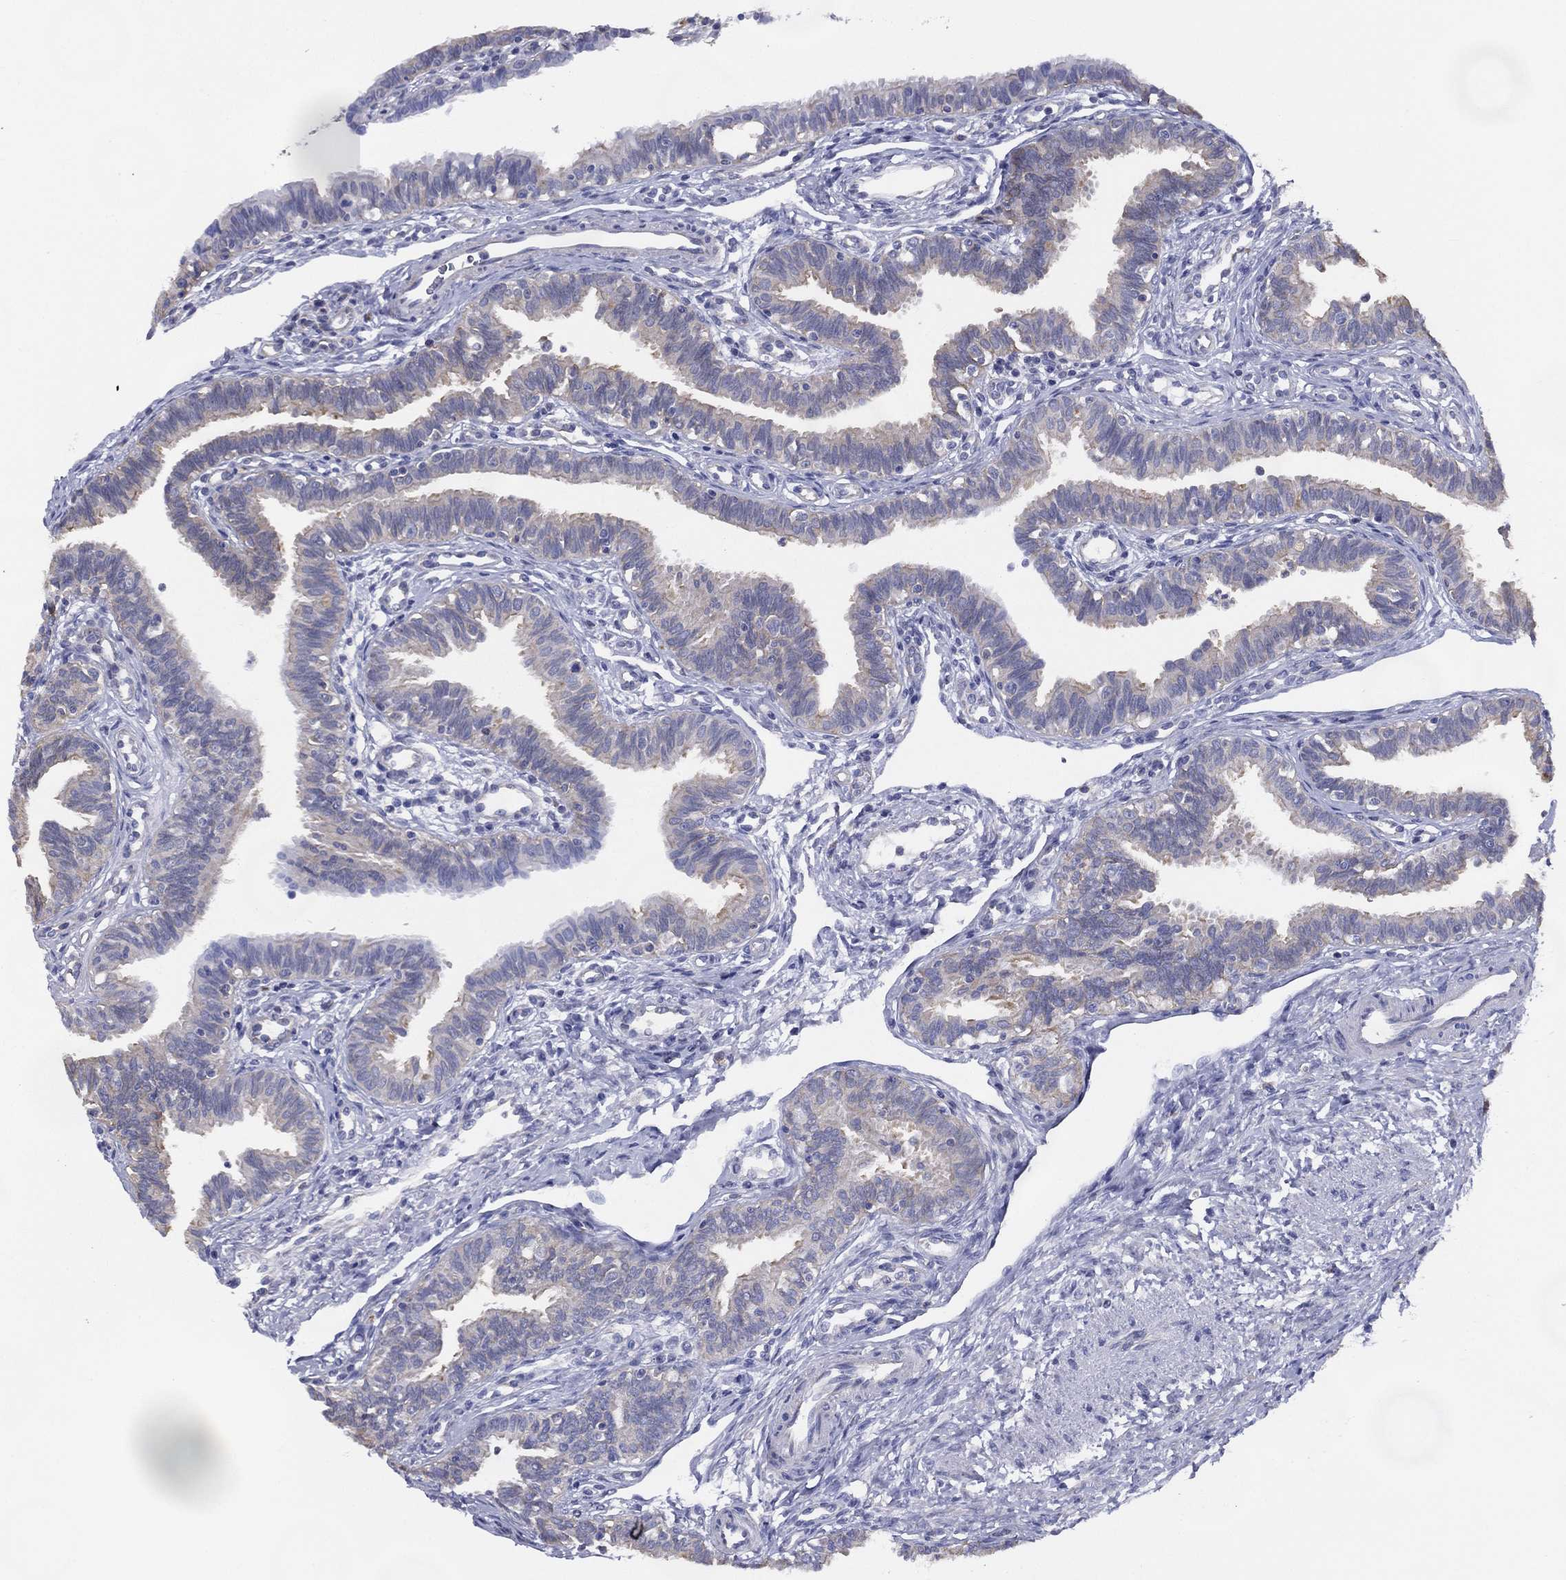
{"staining": {"intensity": "weak", "quantity": "<25%", "location": "cytoplasmic/membranous"}, "tissue": "fallopian tube", "cell_type": "Glandular cells", "image_type": "normal", "snomed": [{"axis": "morphology", "description": "Normal tissue, NOS"}, {"axis": "topography", "description": "Fallopian tube"}], "caption": "Micrograph shows no protein staining in glandular cells of normal fallopian tube.", "gene": "ZNF223", "patient": {"sex": "female", "age": 36}}